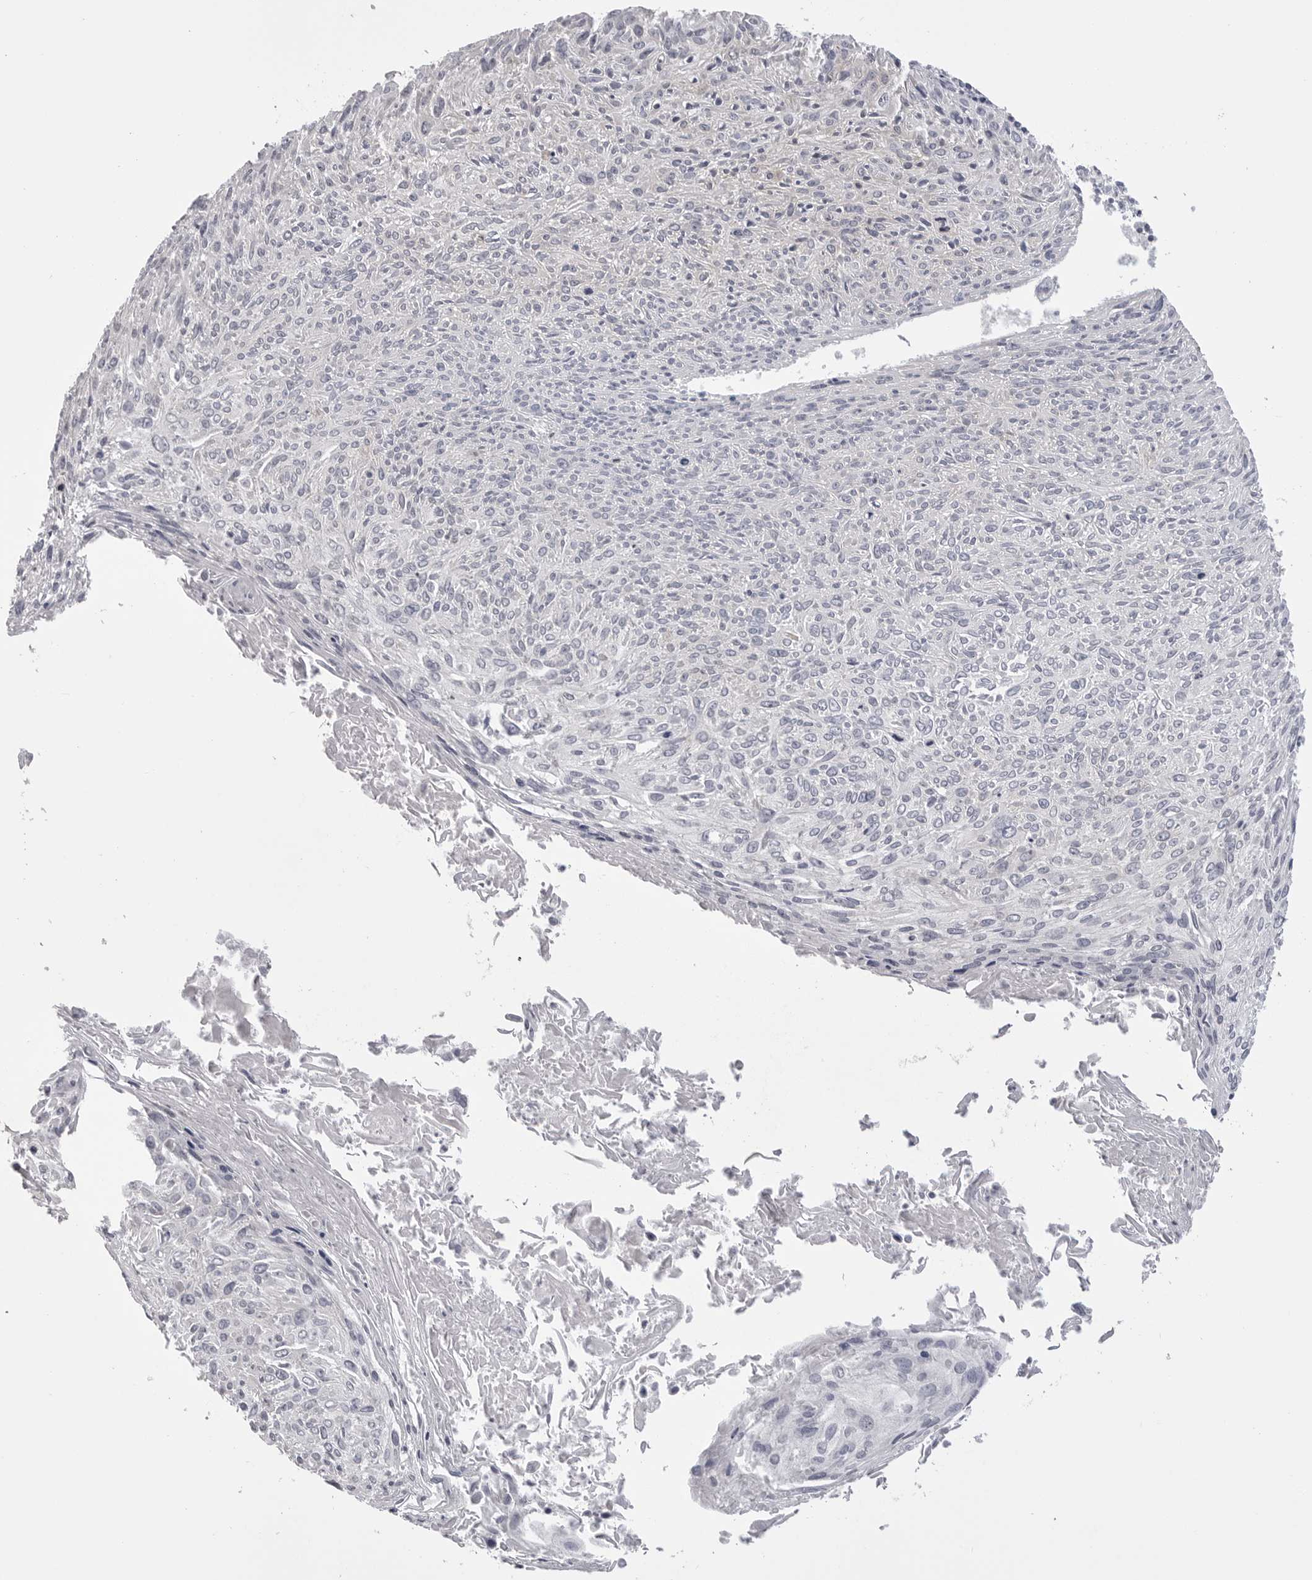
{"staining": {"intensity": "negative", "quantity": "none", "location": "none"}, "tissue": "cervical cancer", "cell_type": "Tumor cells", "image_type": "cancer", "snomed": [{"axis": "morphology", "description": "Squamous cell carcinoma, NOS"}, {"axis": "topography", "description": "Cervix"}], "caption": "This is an immunohistochemistry (IHC) photomicrograph of human cervical cancer. There is no expression in tumor cells.", "gene": "GPN2", "patient": {"sex": "female", "age": 51}}